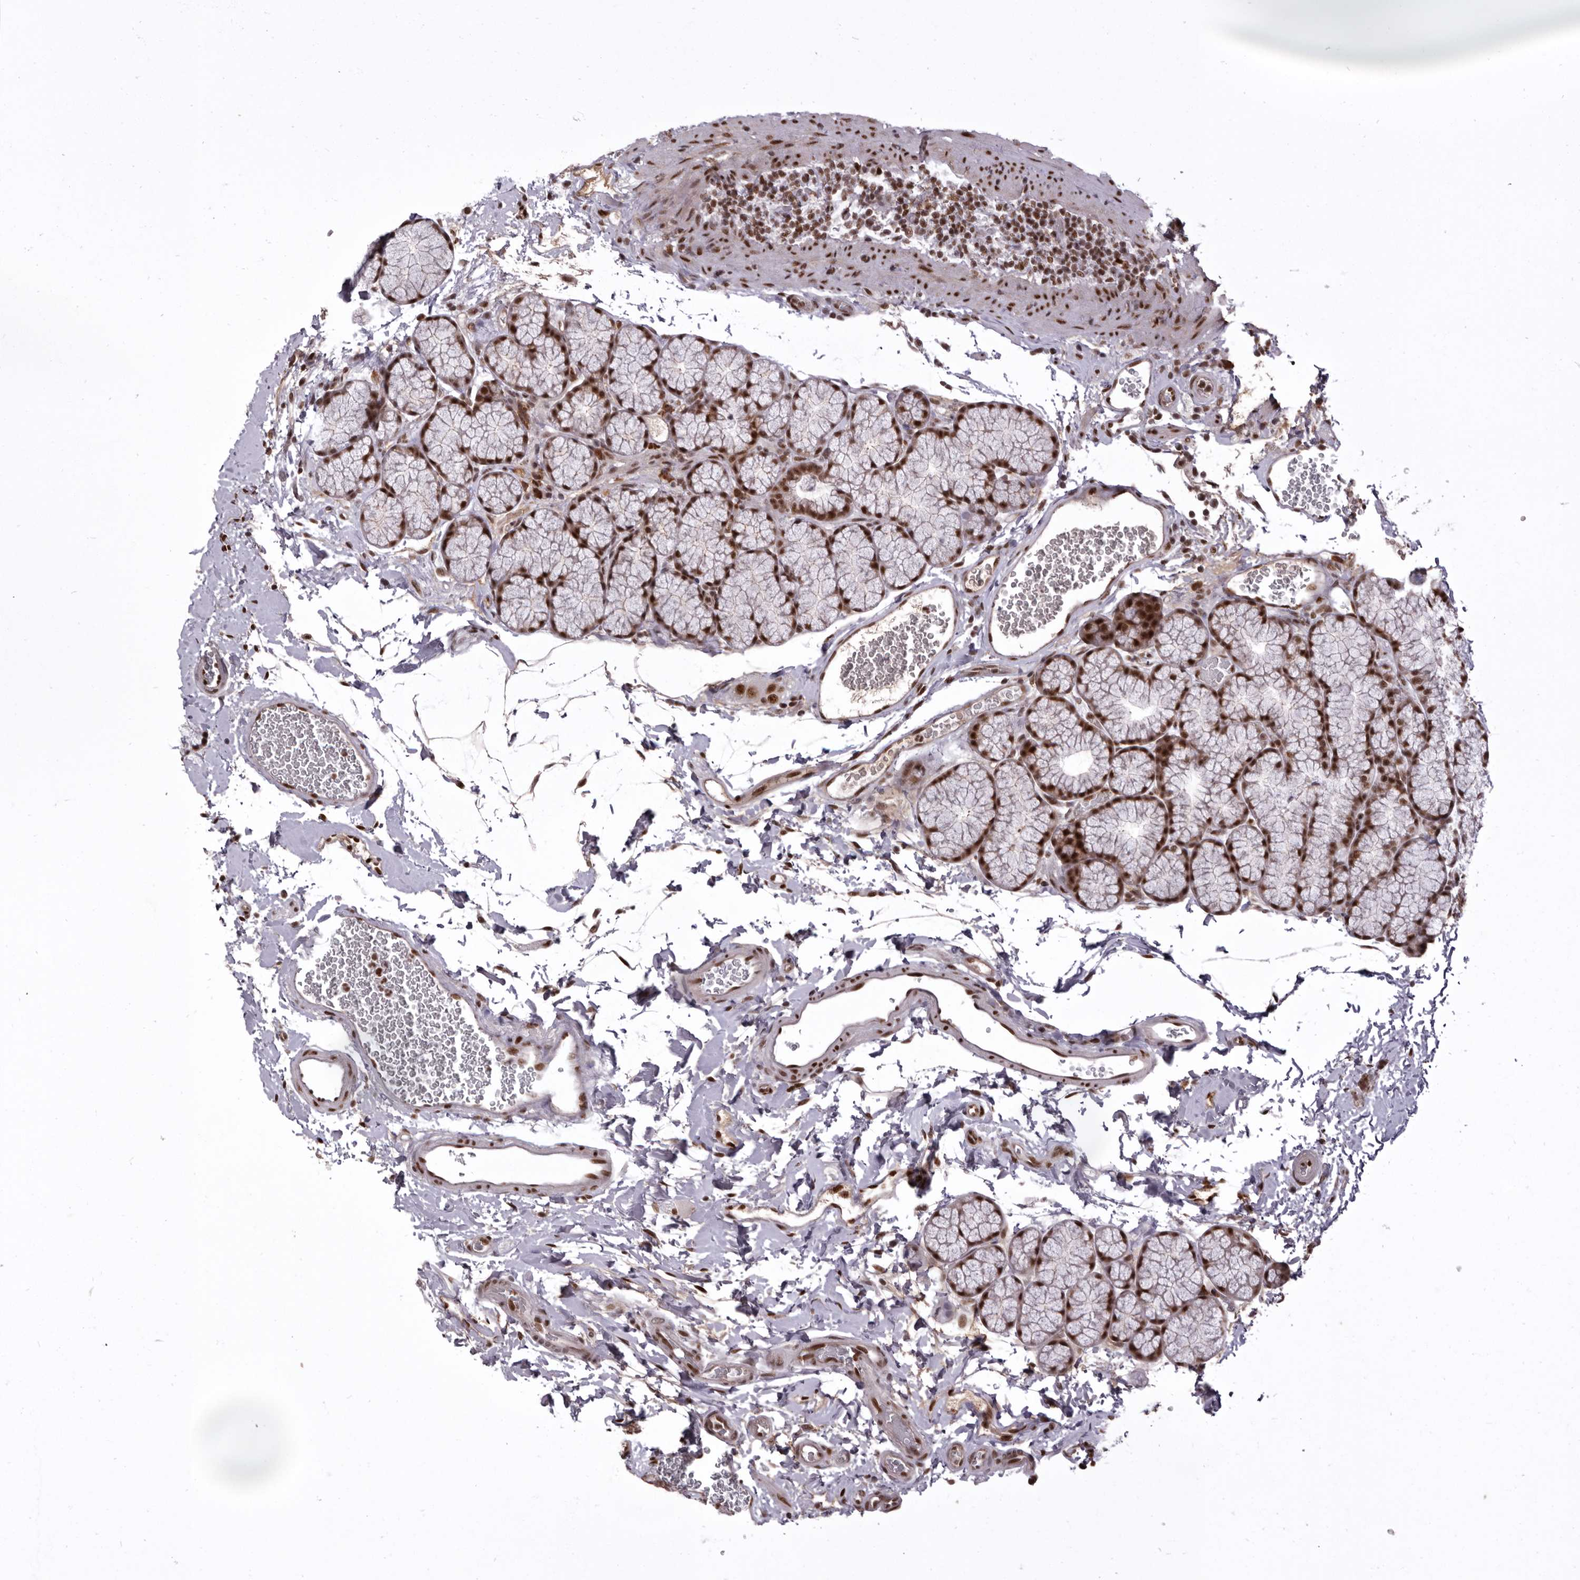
{"staining": {"intensity": "strong", "quantity": ">75%", "location": "nuclear"}, "tissue": "duodenum", "cell_type": "Glandular cells", "image_type": "normal", "snomed": [{"axis": "morphology", "description": "Normal tissue, NOS"}, {"axis": "topography", "description": "Duodenum"}], "caption": "Immunohistochemical staining of benign duodenum shows strong nuclear protein expression in approximately >75% of glandular cells. The staining was performed using DAB, with brown indicating positive protein expression. Nuclei are stained blue with hematoxylin.", "gene": "CHTOP", "patient": {"sex": "male", "age": 35}}